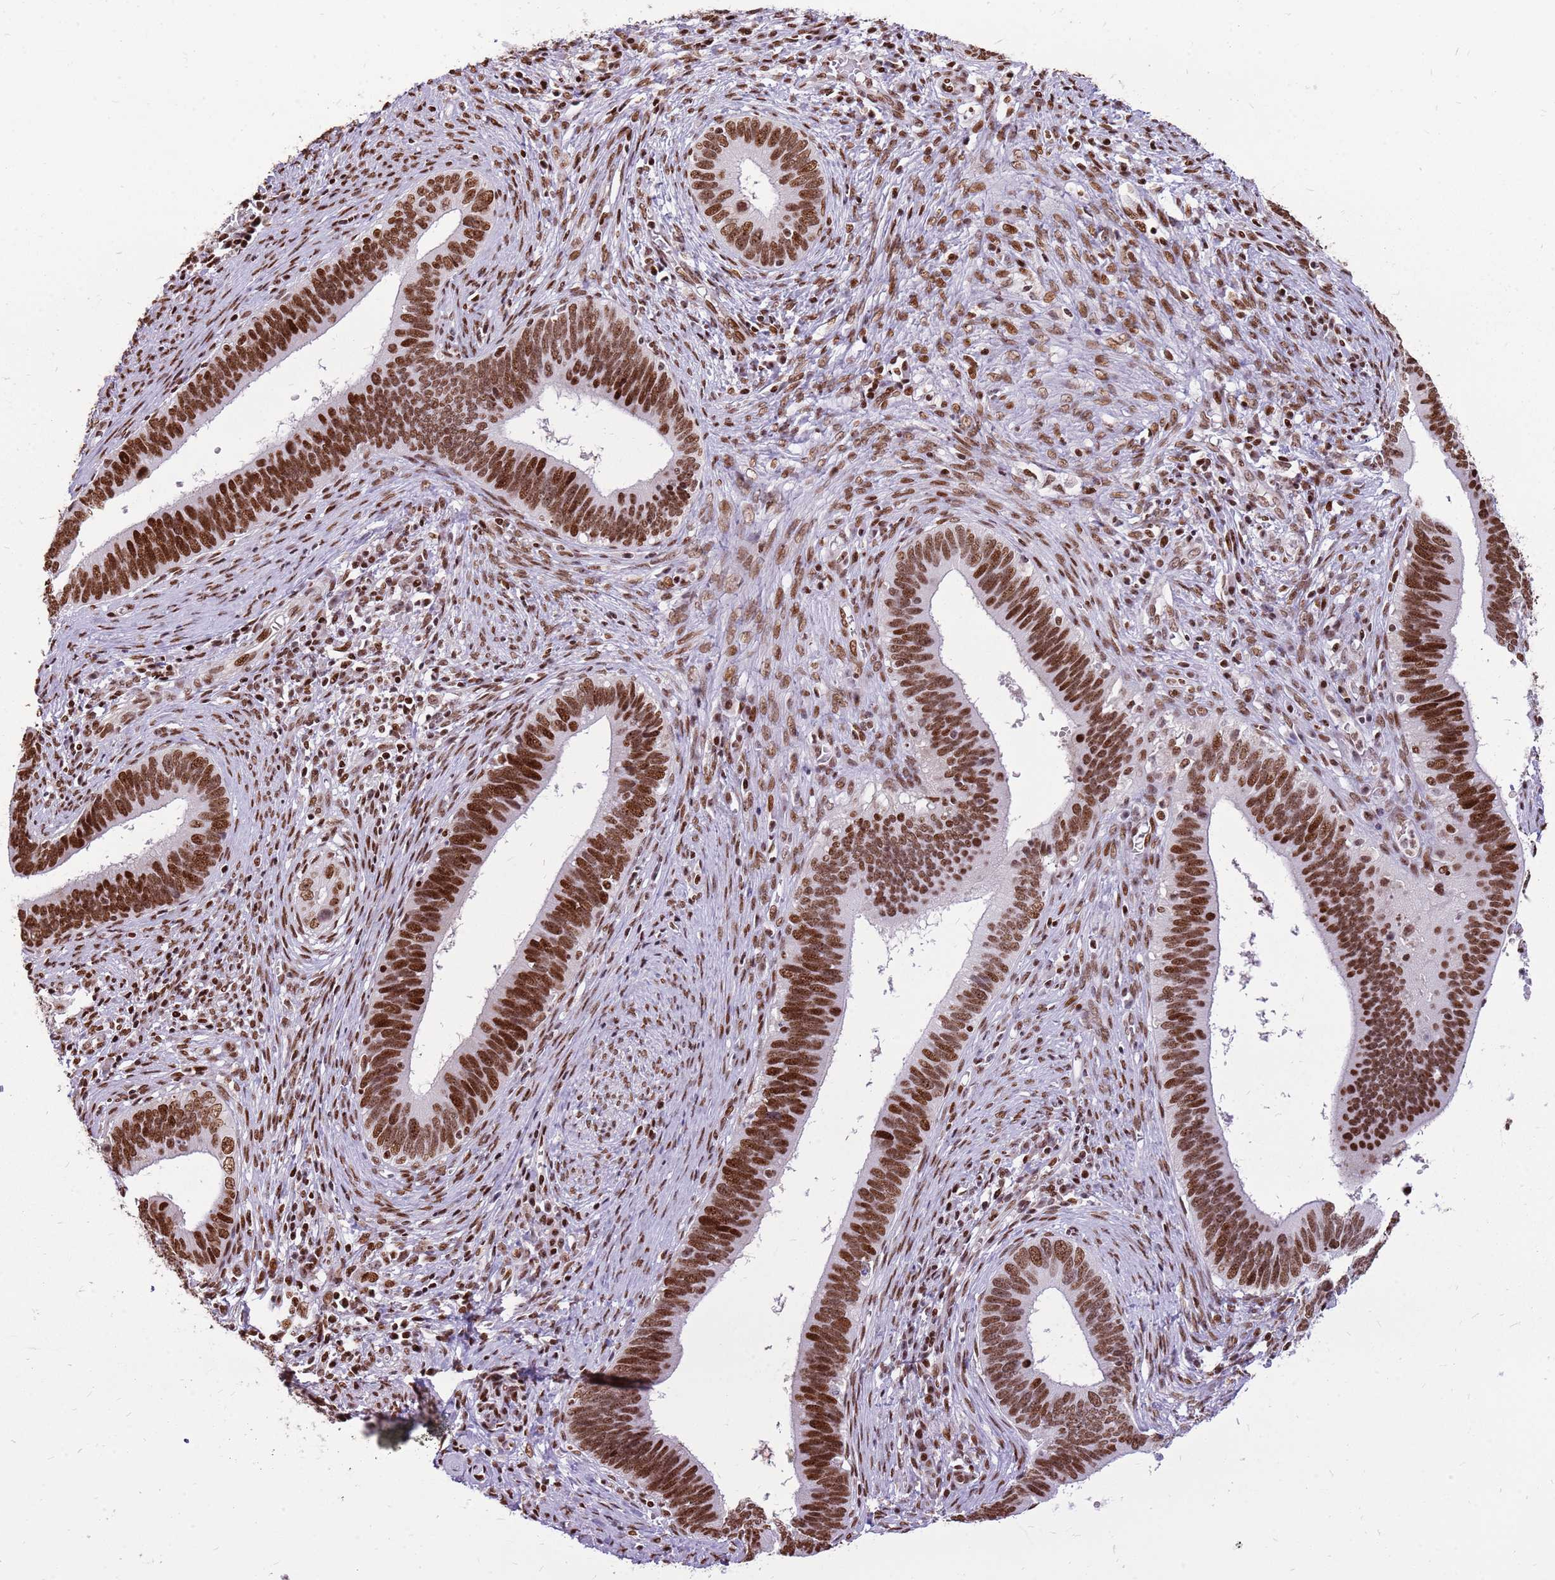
{"staining": {"intensity": "strong", "quantity": ">75%", "location": "nuclear"}, "tissue": "cervical cancer", "cell_type": "Tumor cells", "image_type": "cancer", "snomed": [{"axis": "morphology", "description": "Adenocarcinoma, NOS"}, {"axis": "topography", "description": "Cervix"}], "caption": "High-magnification brightfield microscopy of cervical adenocarcinoma stained with DAB (brown) and counterstained with hematoxylin (blue). tumor cells exhibit strong nuclear staining is appreciated in about>75% of cells.", "gene": "WASHC4", "patient": {"sex": "female", "age": 42}}